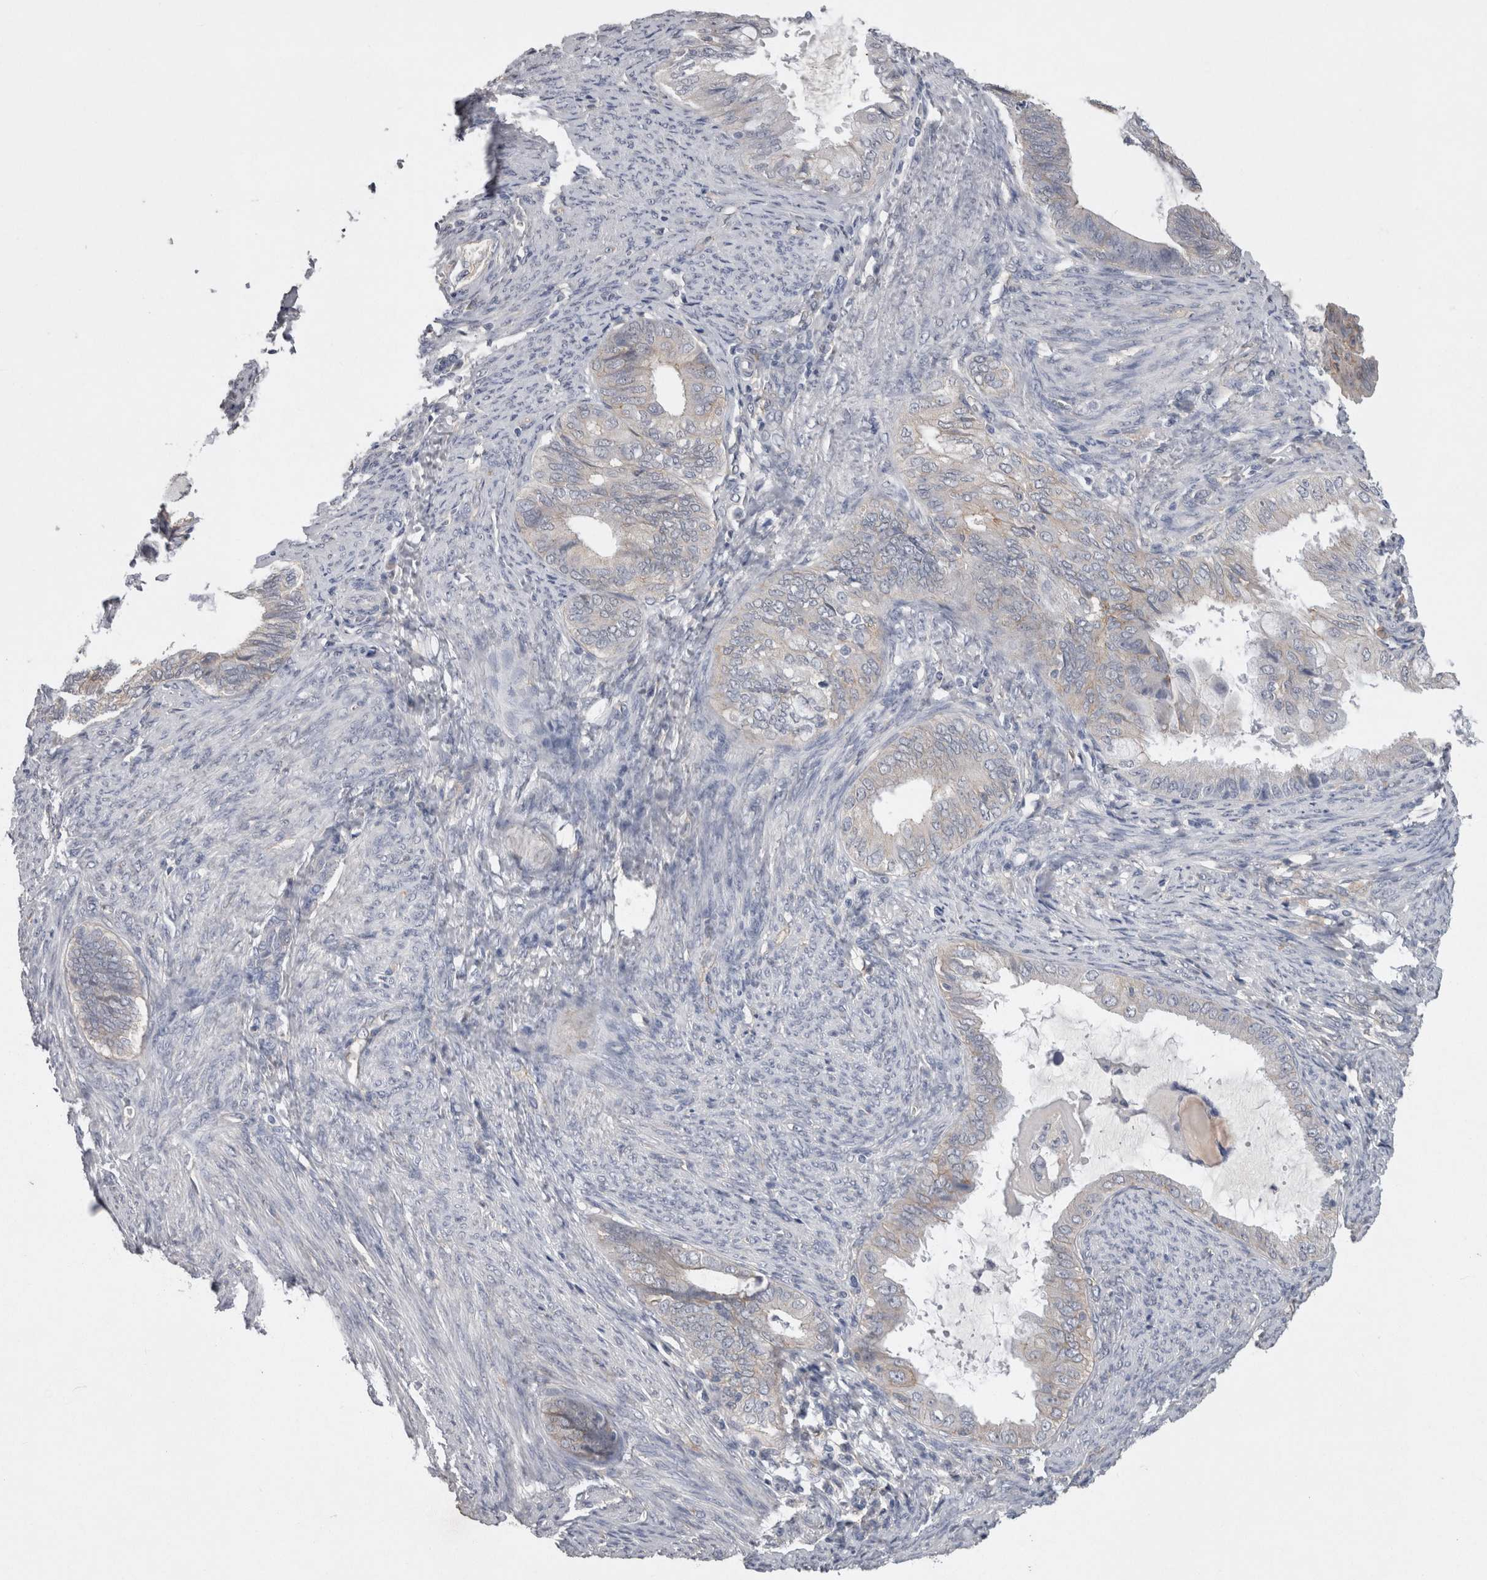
{"staining": {"intensity": "weak", "quantity": "<25%", "location": "cytoplasmic/membranous"}, "tissue": "endometrial cancer", "cell_type": "Tumor cells", "image_type": "cancer", "snomed": [{"axis": "morphology", "description": "Adenocarcinoma, NOS"}, {"axis": "topography", "description": "Endometrium"}], "caption": "Protein analysis of endometrial cancer (adenocarcinoma) displays no significant expression in tumor cells. The staining was performed using DAB to visualize the protein expression in brown, while the nuclei were stained in blue with hematoxylin (Magnification: 20x).", "gene": "NECTIN2", "patient": {"sex": "female", "age": 86}}